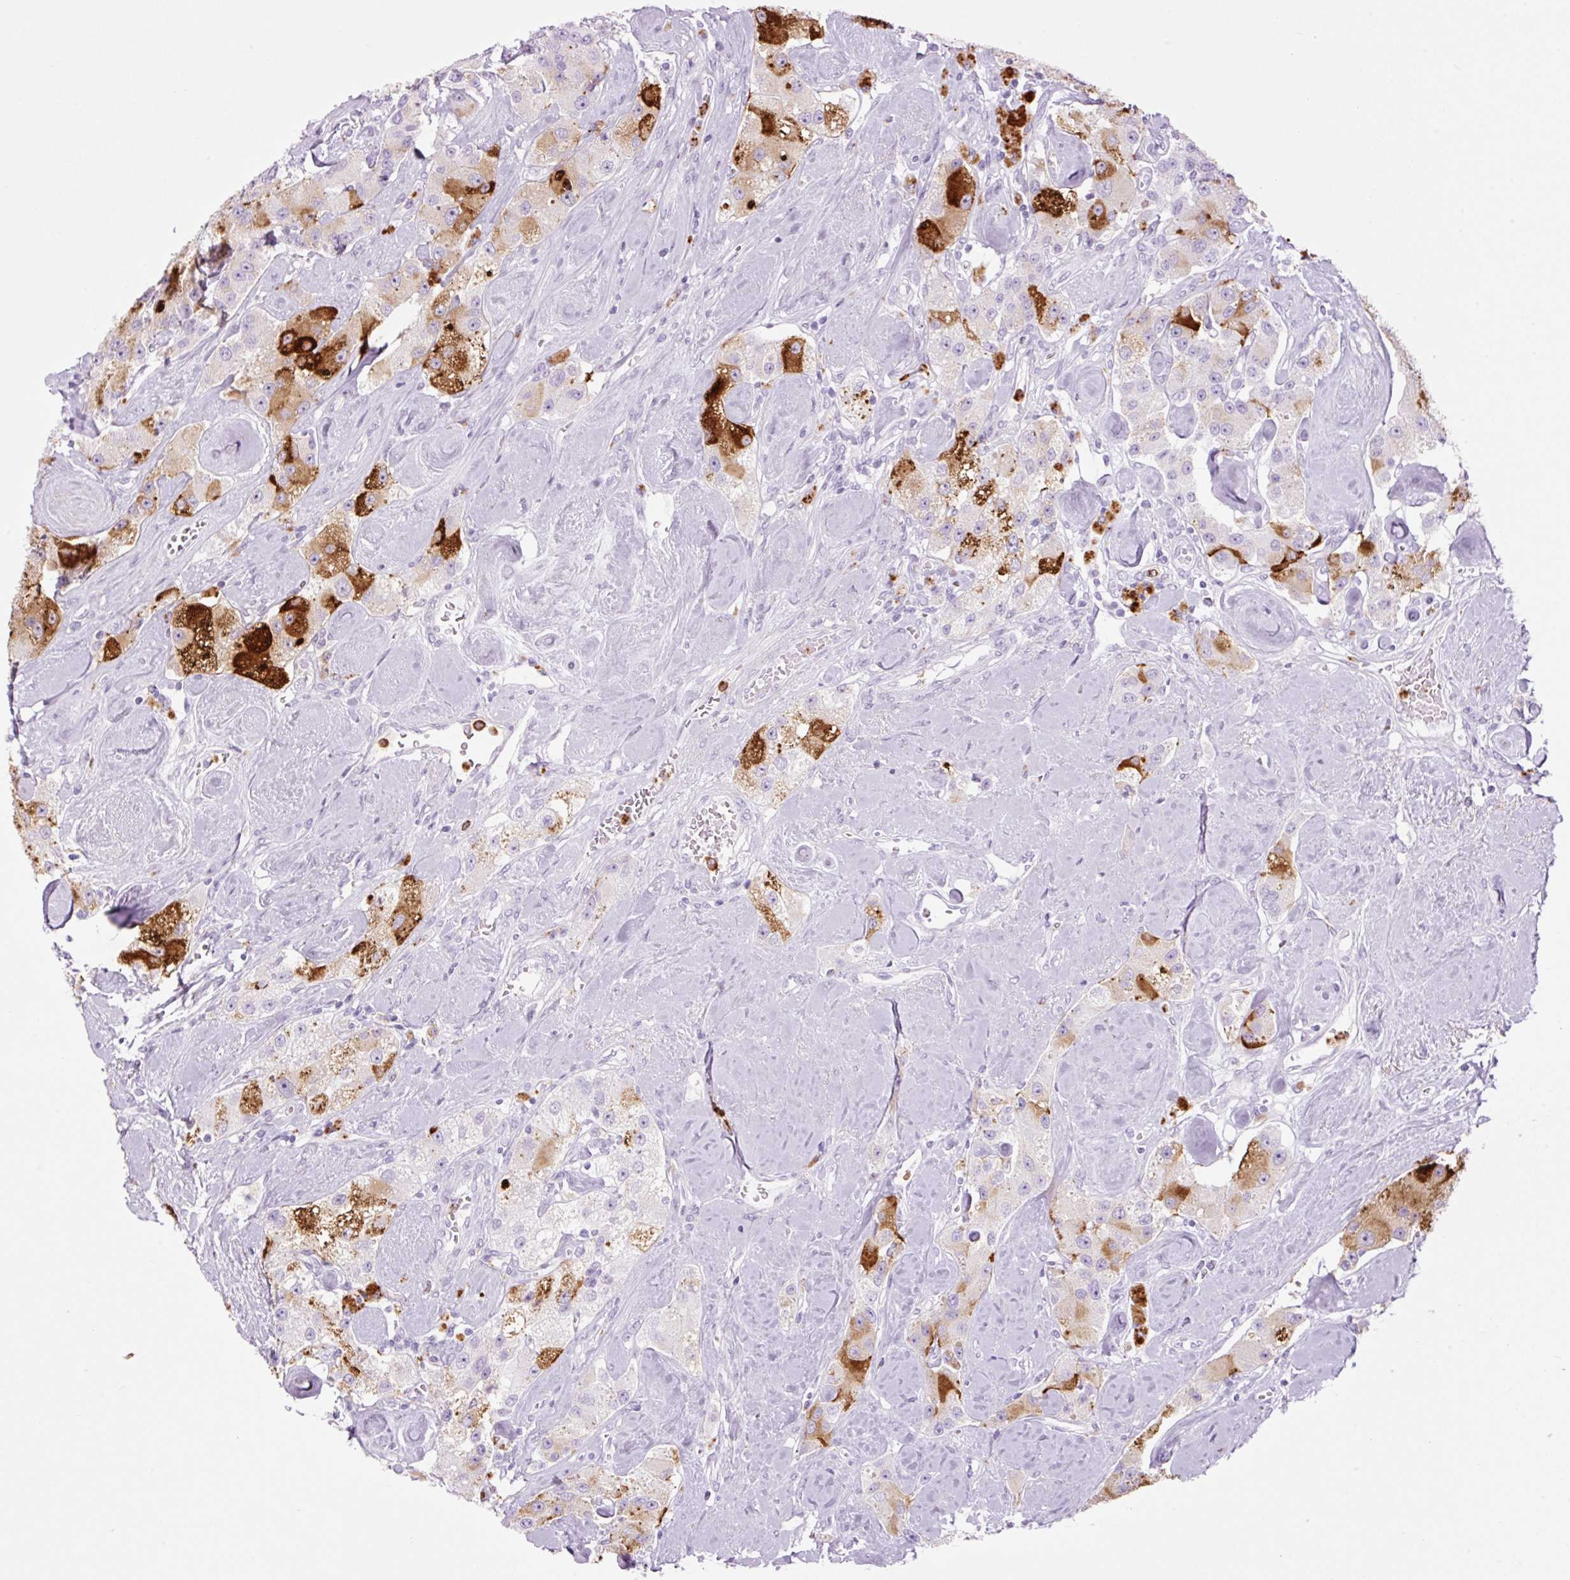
{"staining": {"intensity": "strong", "quantity": "25%-75%", "location": "cytoplasmic/membranous"}, "tissue": "carcinoid", "cell_type": "Tumor cells", "image_type": "cancer", "snomed": [{"axis": "morphology", "description": "Carcinoid, malignant, NOS"}, {"axis": "topography", "description": "Pancreas"}], "caption": "Human malignant carcinoid stained for a protein (brown) shows strong cytoplasmic/membranous positive staining in about 25%-75% of tumor cells.", "gene": "LYZ", "patient": {"sex": "male", "age": 41}}